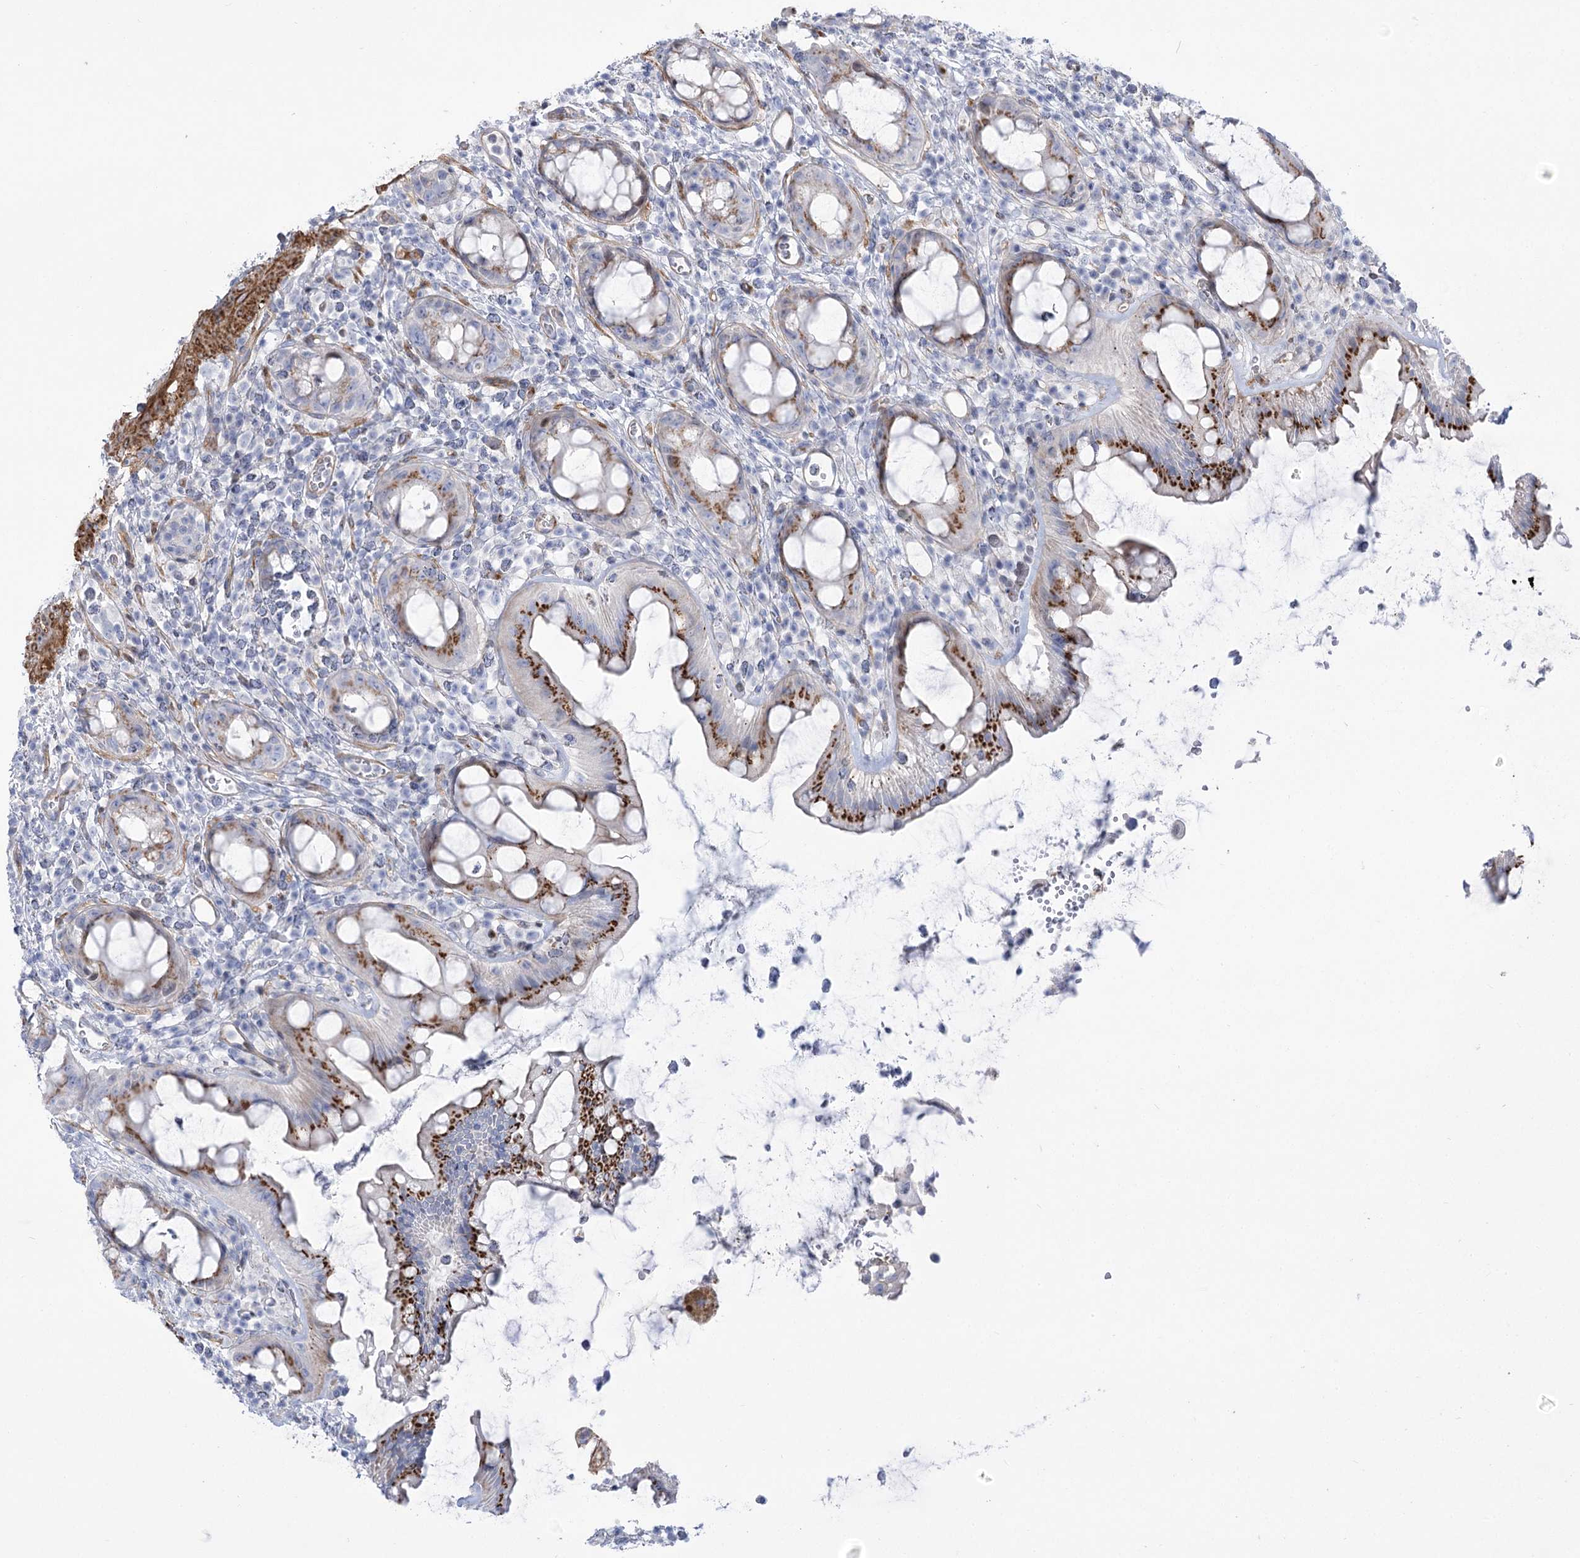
{"staining": {"intensity": "strong", "quantity": "<25%", "location": "cytoplasmic/membranous"}, "tissue": "rectum", "cell_type": "Glandular cells", "image_type": "normal", "snomed": [{"axis": "morphology", "description": "Normal tissue, NOS"}, {"axis": "topography", "description": "Rectum"}], "caption": "Human rectum stained with a brown dye displays strong cytoplasmic/membranous positive expression in approximately <25% of glandular cells.", "gene": "ANKRD23", "patient": {"sex": "female", "age": 57}}